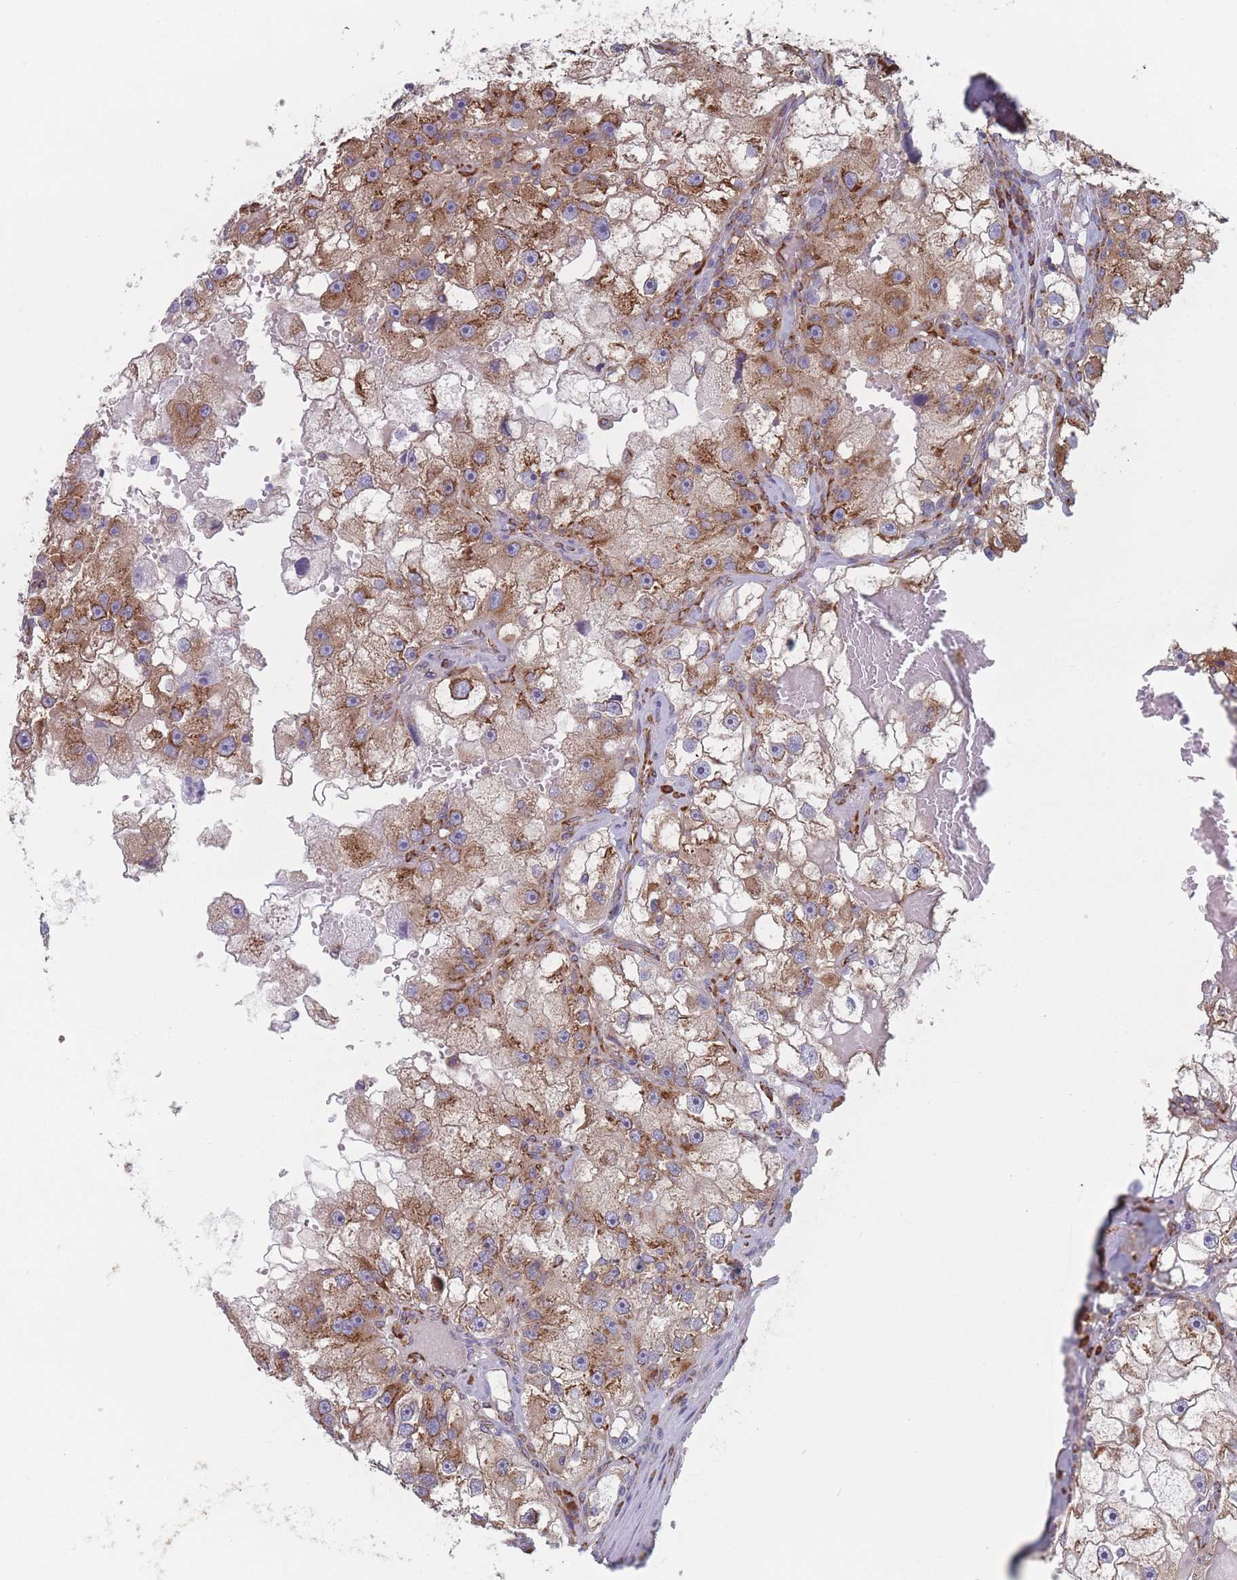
{"staining": {"intensity": "moderate", "quantity": ">75%", "location": "cytoplasmic/membranous"}, "tissue": "renal cancer", "cell_type": "Tumor cells", "image_type": "cancer", "snomed": [{"axis": "morphology", "description": "Adenocarcinoma, NOS"}, {"axis": "topography", "description": "Kidney"}], "caption": "Approximately >75% of tumor cells in human adenocarcinoma (renal) display moderate cytoplasmic/membranous protein staining as visualized by brown immunohistochemical staining.", "gene": "EEF1B2", "patient": {"sex": "male", "age": 63}}